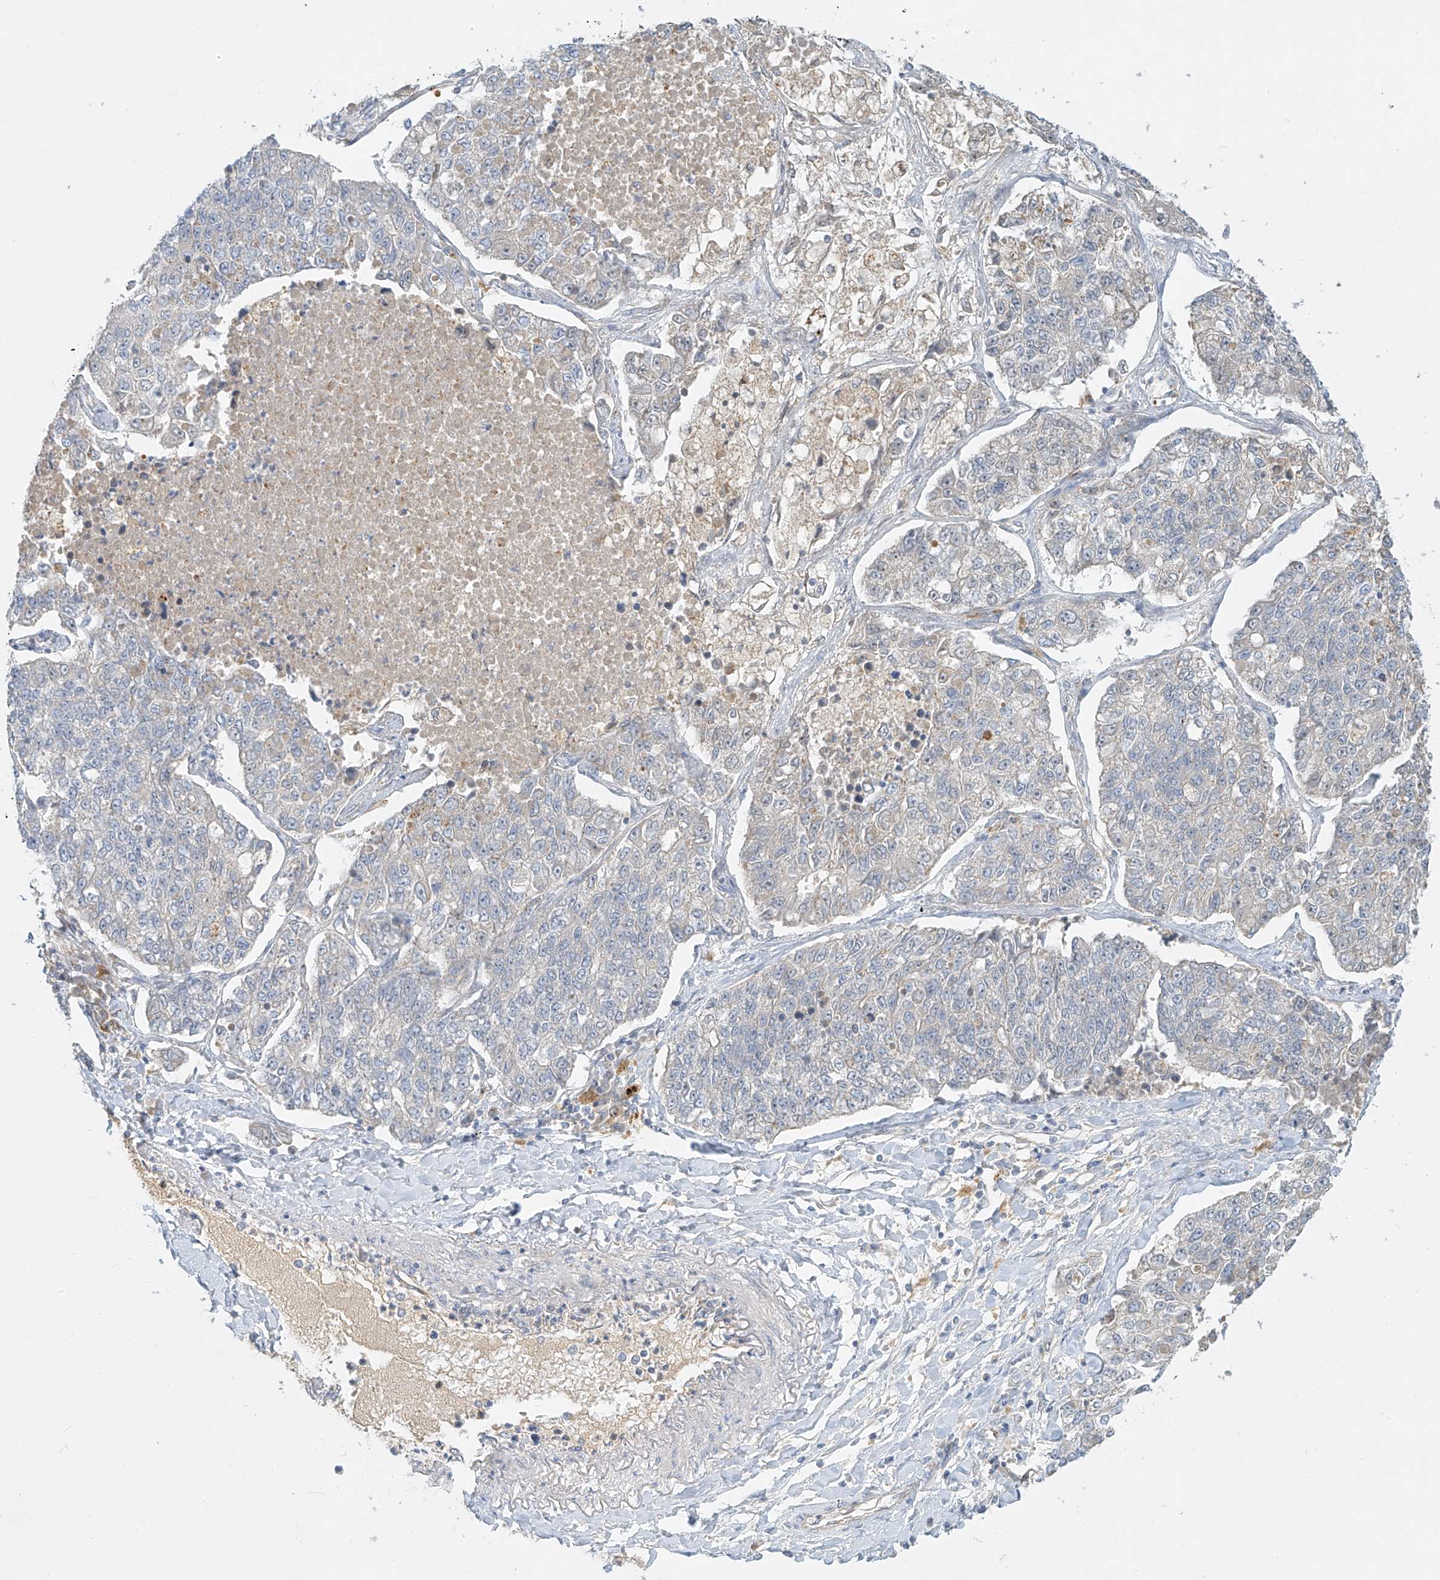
{"staining": {"intensity": "negative", "quantity": "none", "location": "none"}, "tissue": "lung cancer", "cell_type": "Tumor cells", "image_type": "cancer", "snomed": [{"axis": "morphology", "description": "Adenocarcinoma, NOS"}, {"axis": "topography", "description": "Lung"}], "caption": "This is an IHC photomicrograph of lung cancer (adenocarcinoma). There is no expression in tumor cells.", "gene": "C2orf42", "patient": {"sex": "male", "age": 49}}